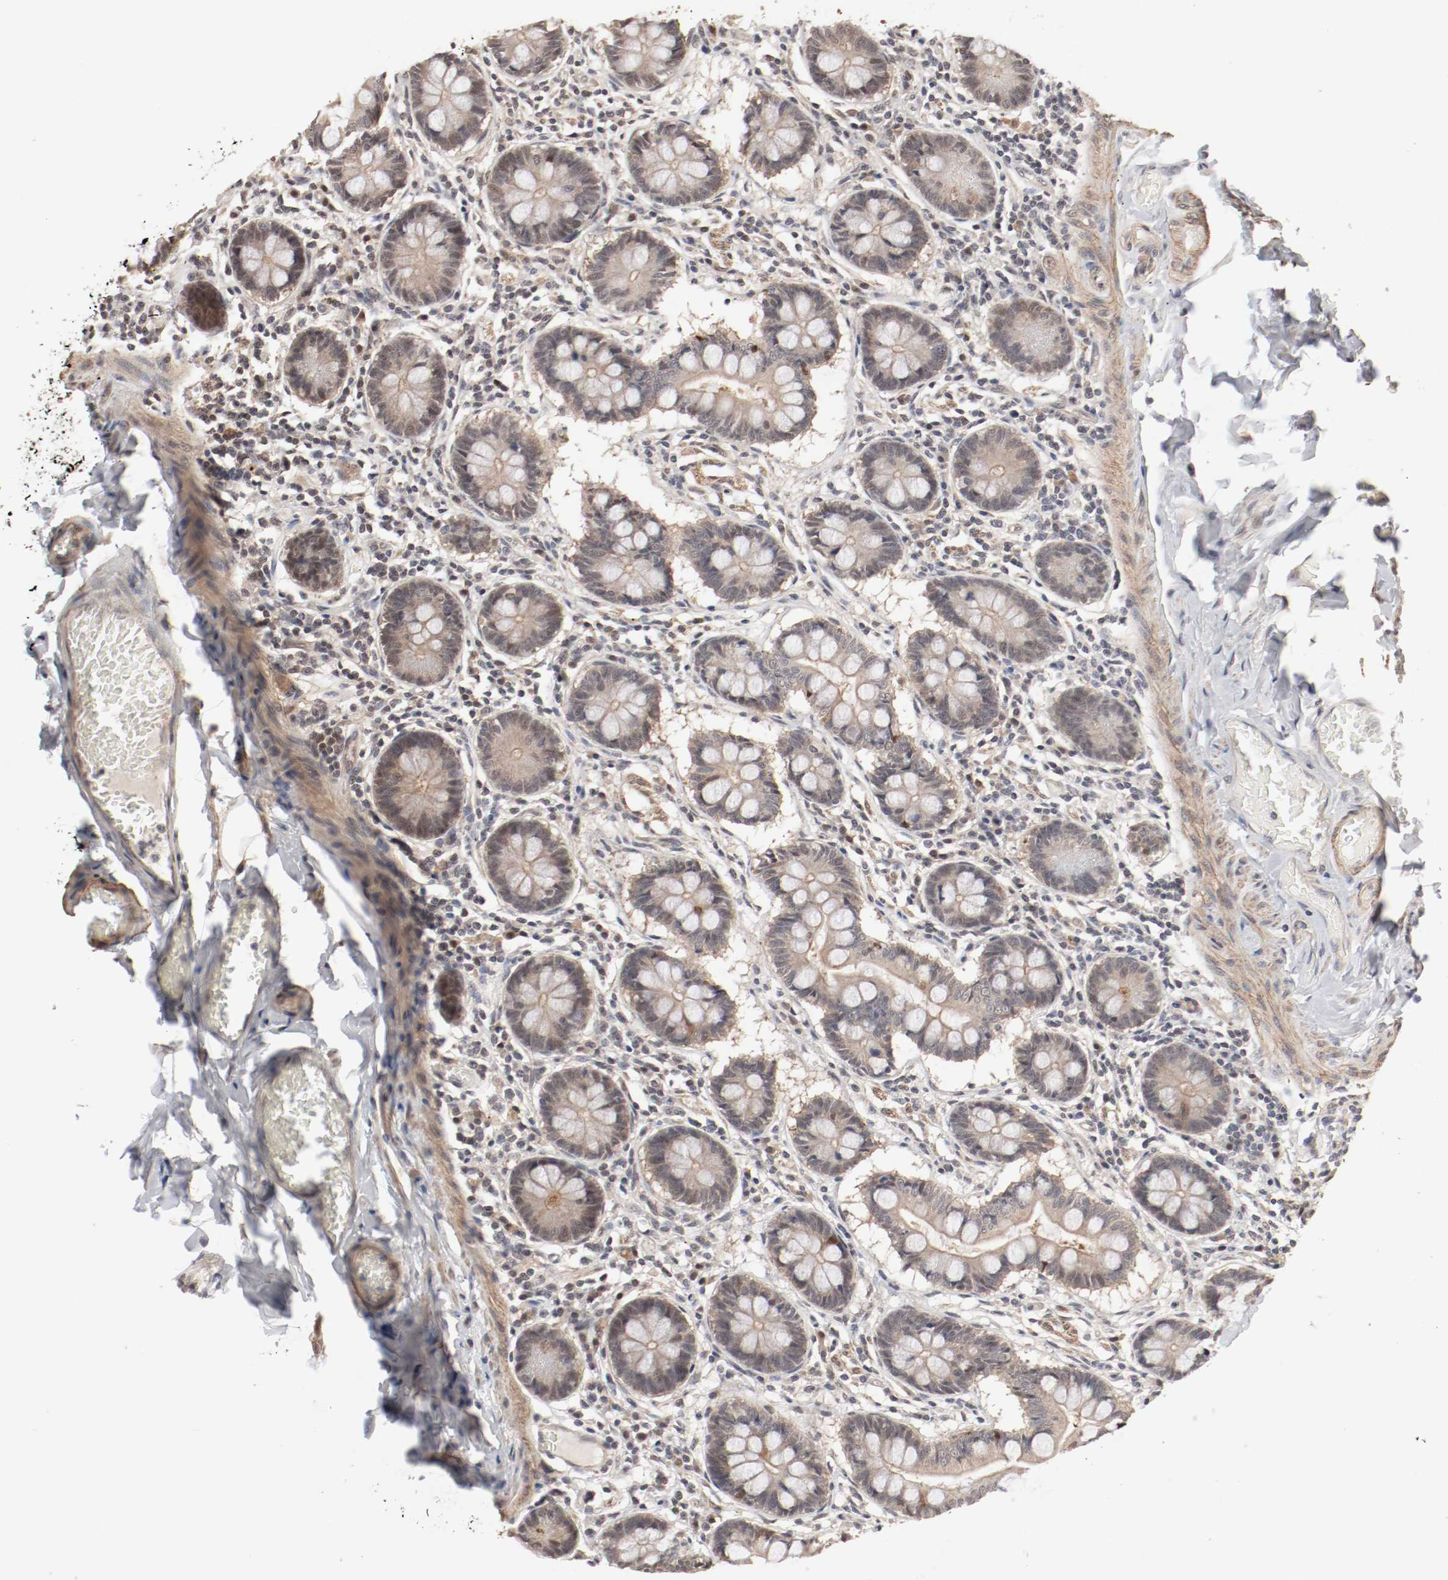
{"staining": {"intensity": "weak", "quantity": ">75%", "location": "cytoplasmic/membranous,nuclear"}, "tissue": "small intestine", "cell_type": "Glandular cells", "image_type": "normal", "snomed": [{"axis": "morphology", "description": "Normal tissue, NOS"}, {"axis": "topography", "description": "Small intestine"}], "caption": "Small intestine stained for a protein (brown) shows weak cytoplasmic/membranous,nuclear positive positivity in approximately >75% of glandular cells.", "gene": "CSNK2B", "patient": {"sex": "male", "age": 41}}